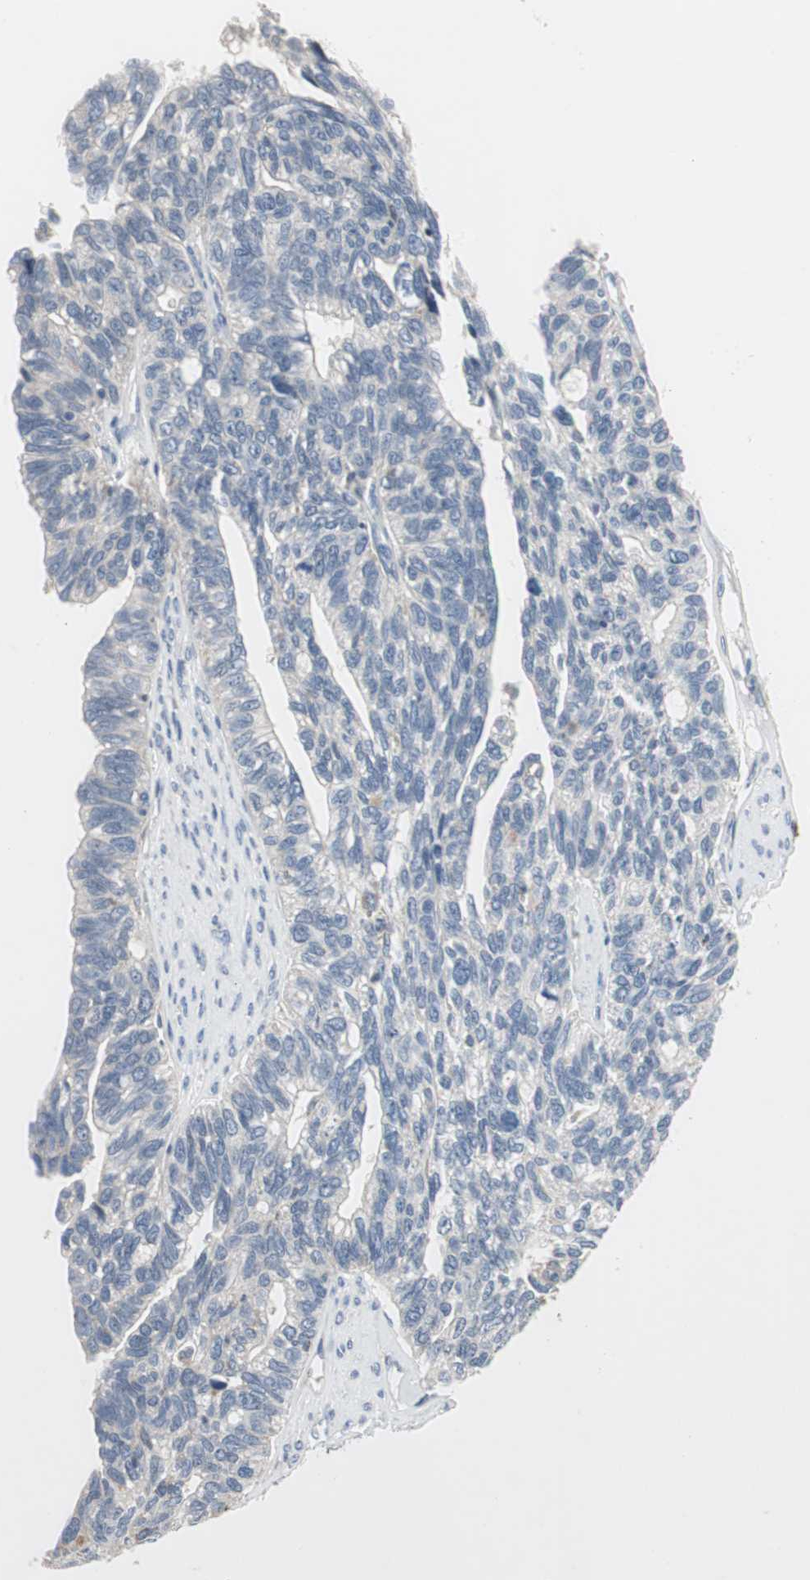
{"staining": {"intensity": "negative", "quantity": "none", "location": "none"}, "tissue": "ovarian cancer", "cell_type": "Tumor cells", "image_type": "cancer", "snomed": [{"axis": "morphology", "description": "Cystadenocarcinoma, serous, NOS"}, {"axis": "topography", "description": "Ovary"}], "caption": "Ovarian cancer was stained to show a protein in brown. There is no significant positivity in tumor cells.", "gene": "CPA3", "patient": {"sex": "female", "age": 79}}